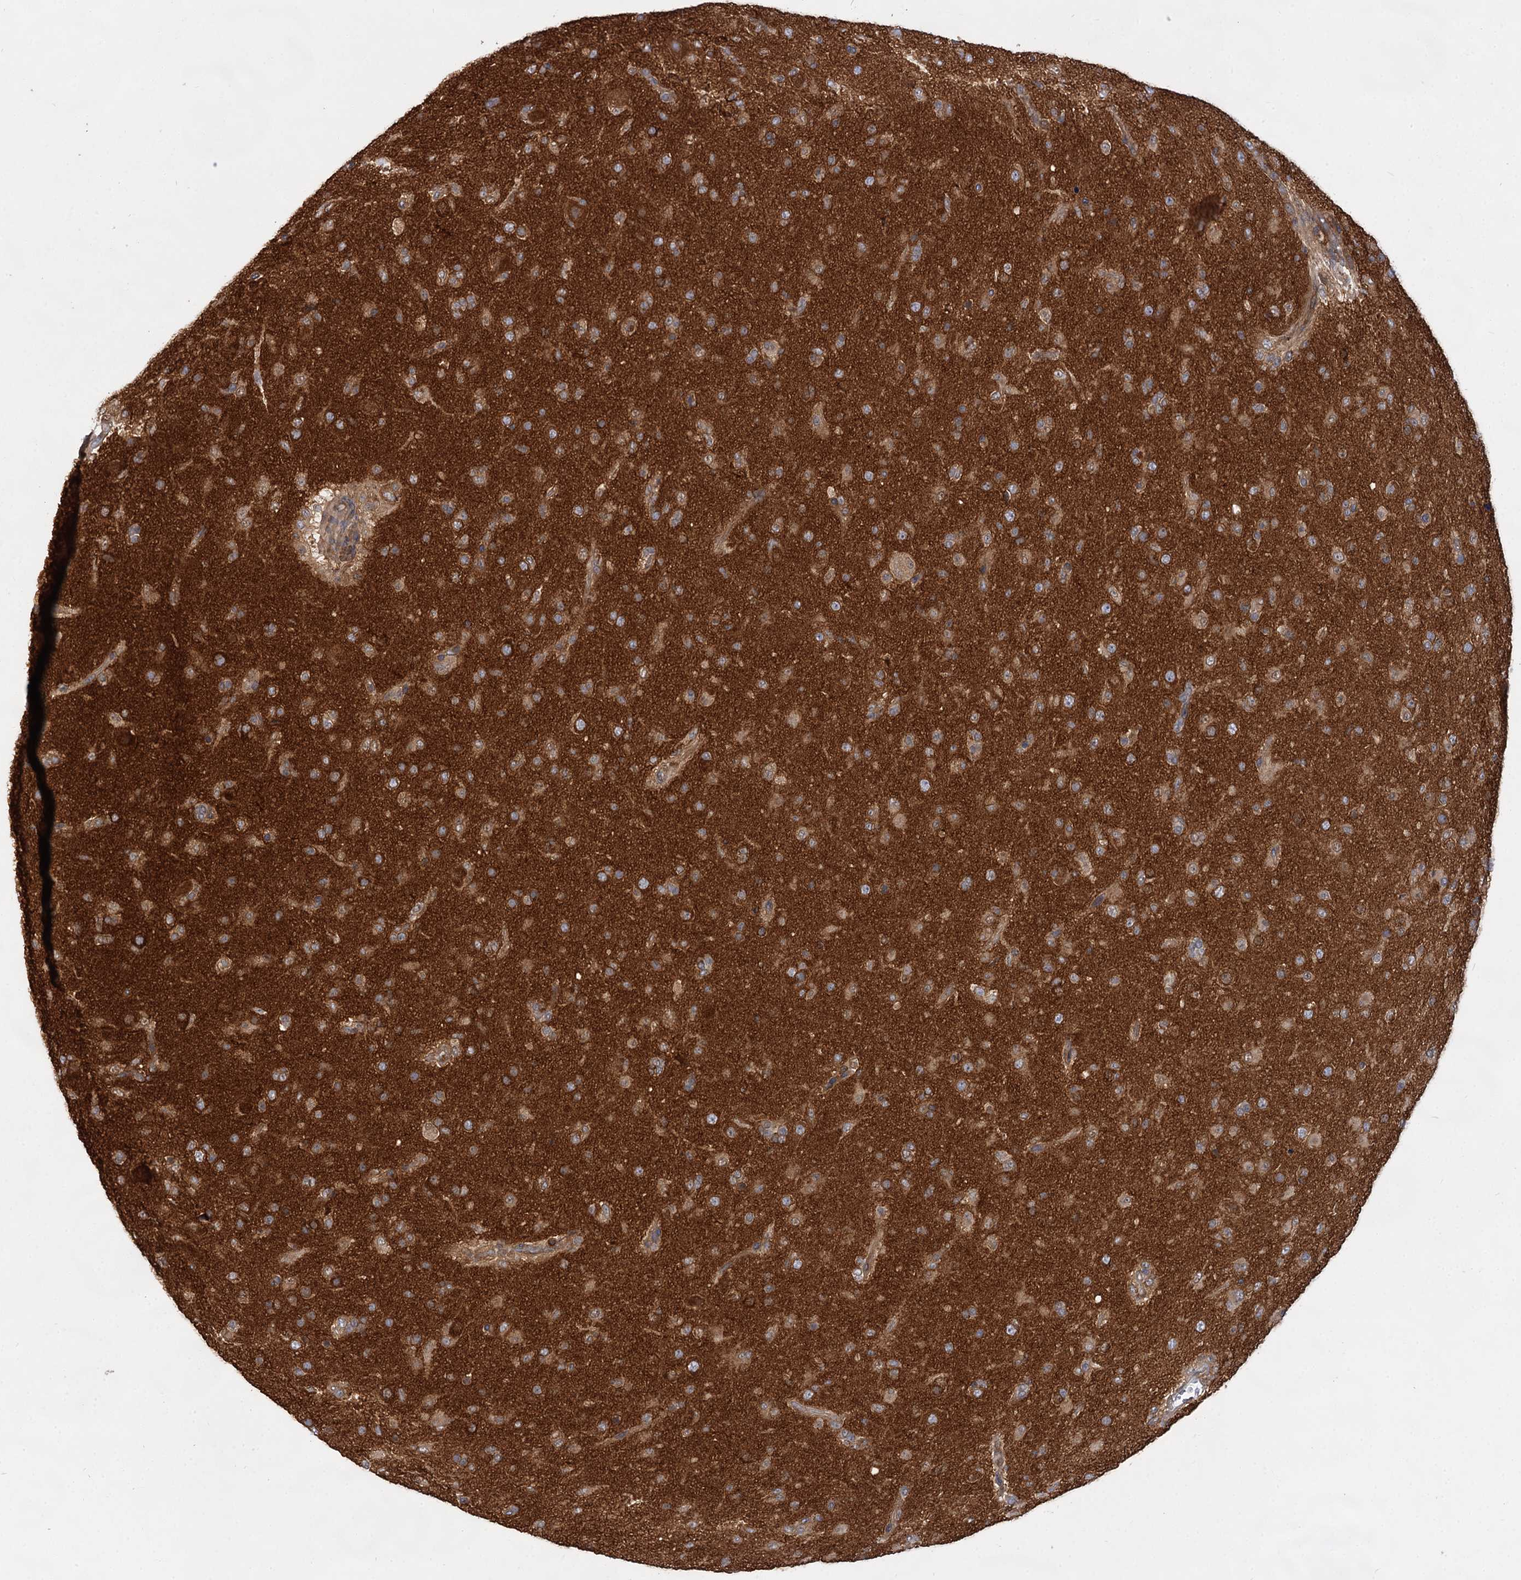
{"staining": {"intensity": "moderate", "quantity": ">75%", "location": "cytoplasmic/membranous"}, "tissue": "glioma", "cell_type": "Tumor cells", "image_type": "cancer", "snomed": [{"axis": "morphology", "description": "Glioma, malignant, Low grade"}, {"axis": "topography", "description": "Brain"}], "caption": "Immunohistochemistry (DAB) staining of human low-grade glioma (malignant) reveals moderate cytoplasmic/membranous protein staining in about >75% of tumor cells.", "gene": "PACS1", "patient": {"sex": "male", "age": 65}}